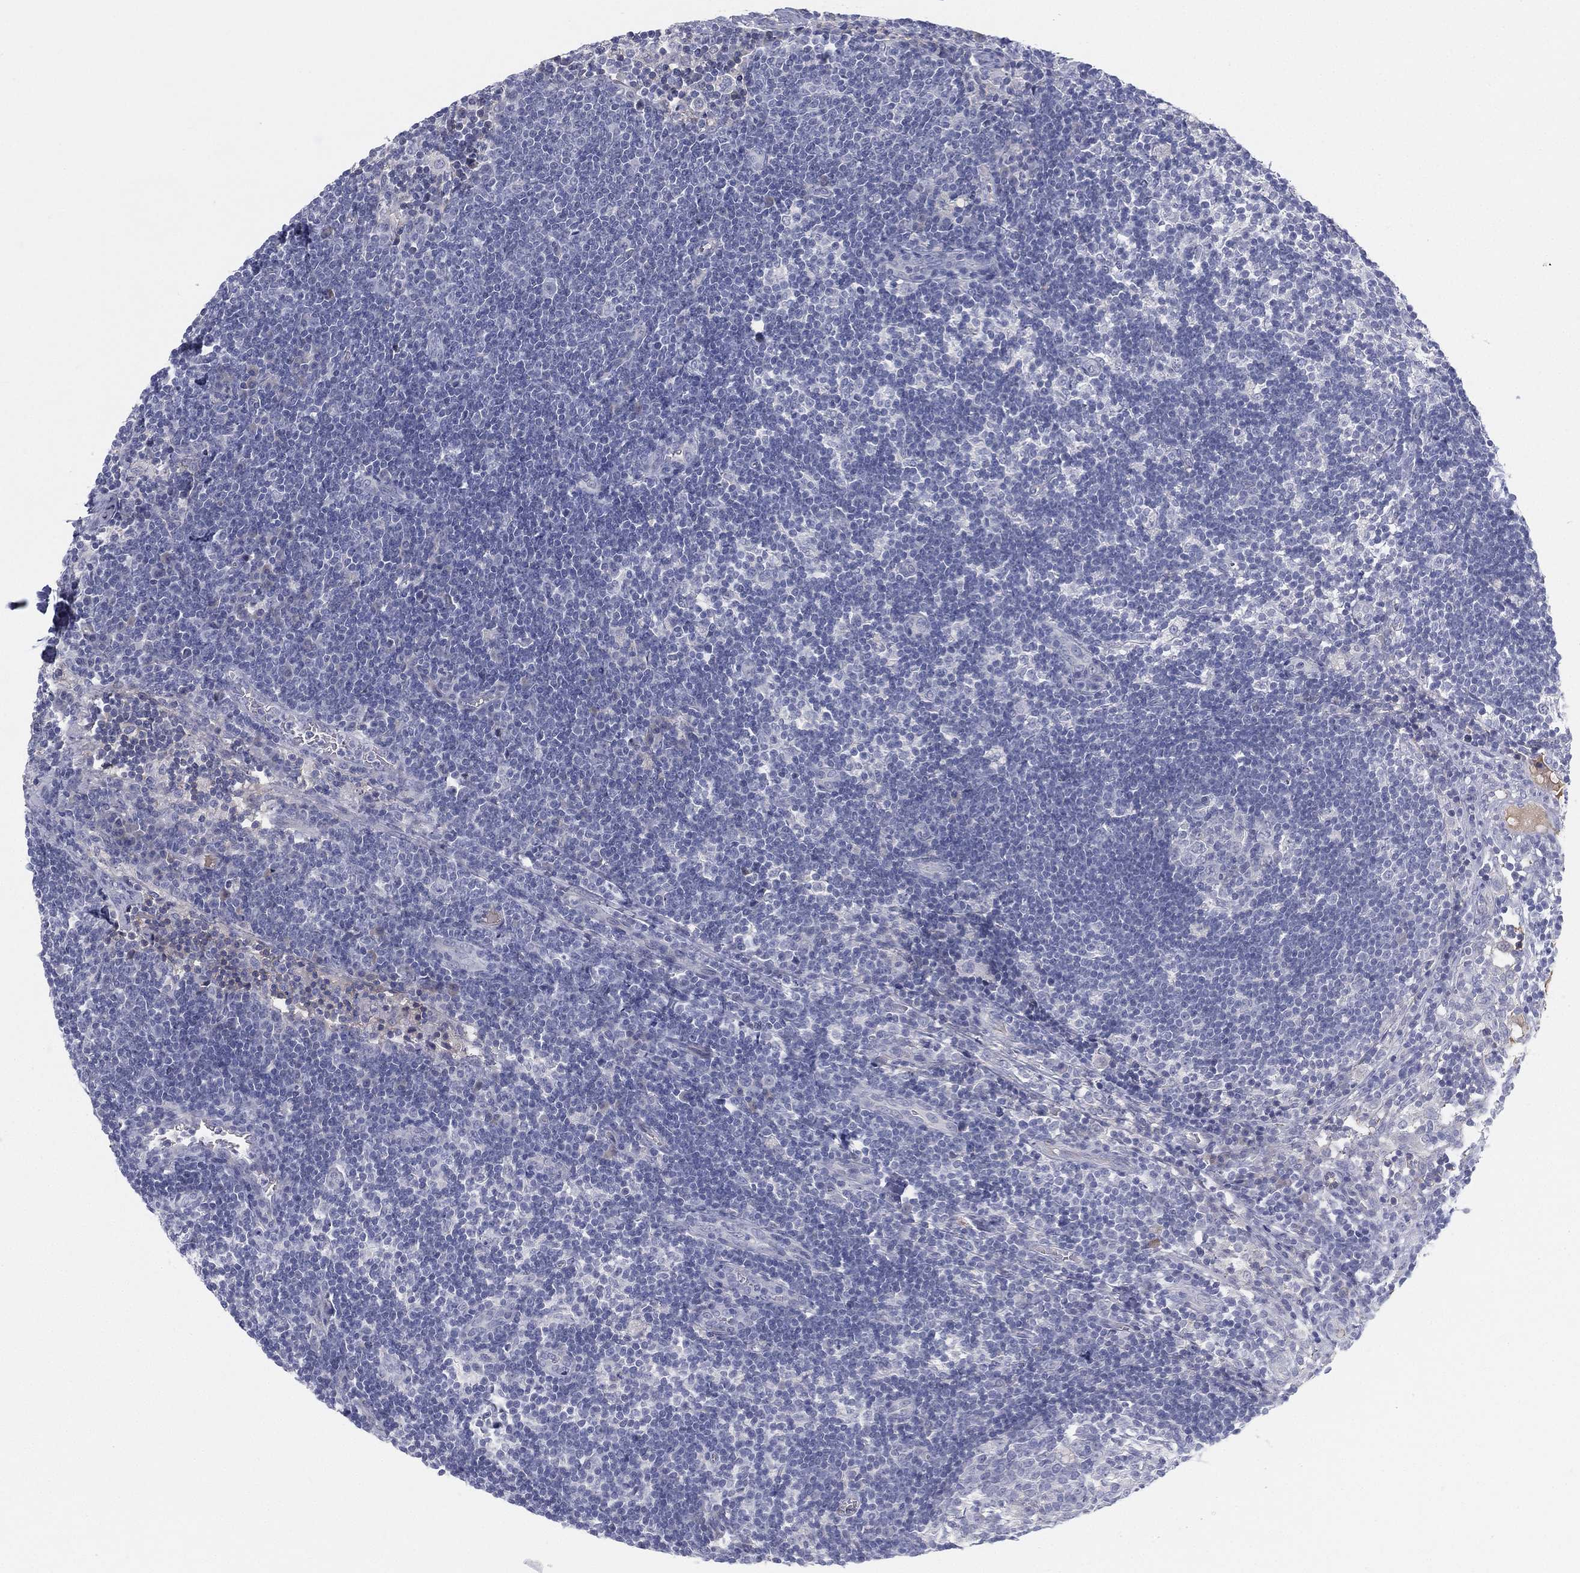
{"staining": {"intensity": "negative", "quantity": "none", "location": "none"}, "tissue": "lymph node", "cell_type": "Germinal center cells", "image_type": "normal", "snomed": [{"axis": "morphology", "description": "Normal tissue, NOS"}, {"axis": "morphology", "description": "Adenocarcinoma, NOS"}, {"axis": "topography", "description": "Lymph node"}, {"axis": "topography", "description": "Pancreas"}], "caption": "Immunohistochemical staining of unremarkable lymph node reveals no significant expression in germinal center cells.", "gene": "MLF1", "patient": {"sex": "female", "age": 58}}